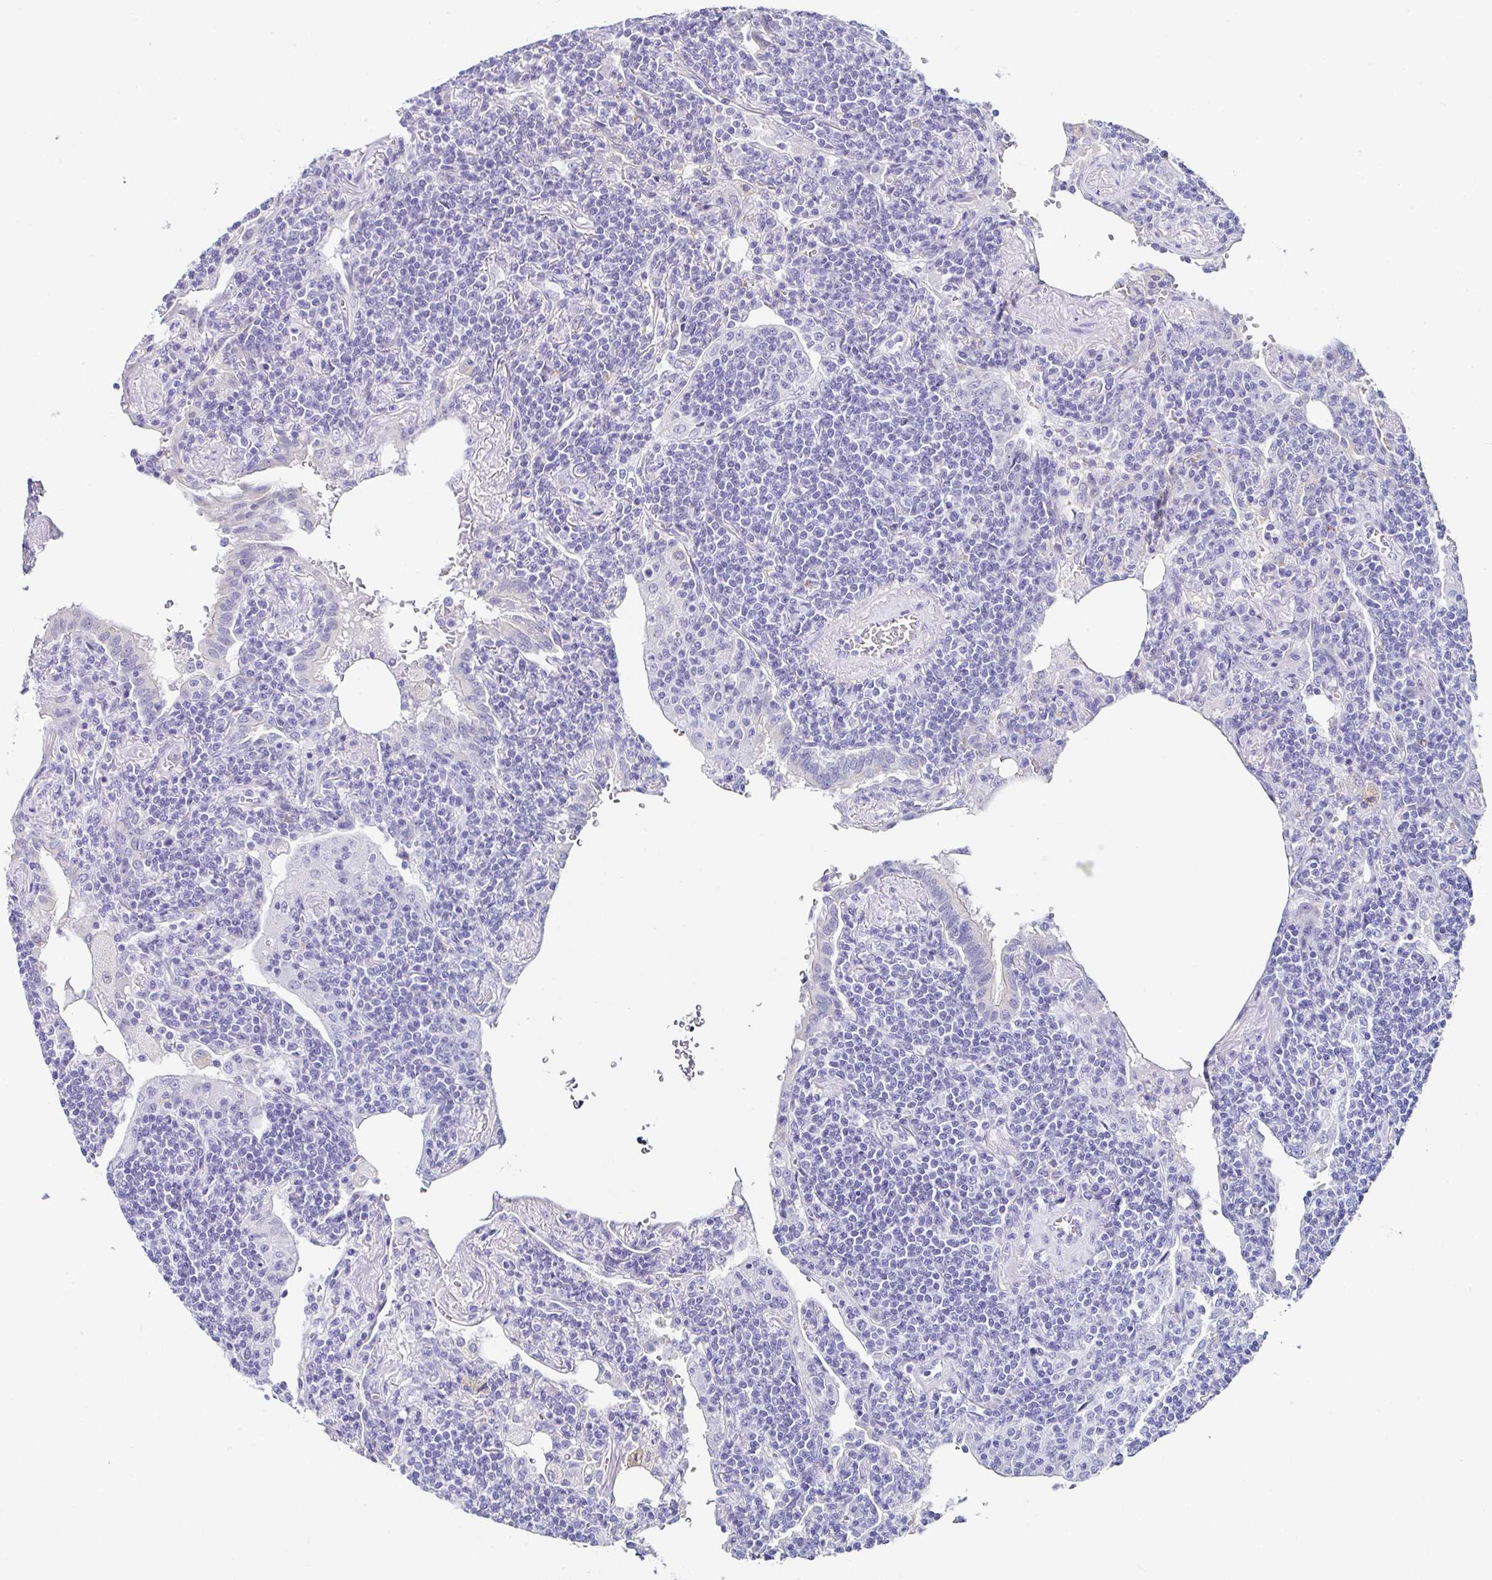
{"staining": {"intensity": "negative", "quantity": "none", "location": "none"}, "tissue": "lymphoma", "cell_type": "Tumor cells", "image_type": "cancer", "snomed": [{"axis": "morphology", "description": "Malignant lymphoma, non-Hodgkin's type, Low grade"}, {"axis": "topography", "description": "Lung"}], "caption": "Immunohistochemistry (IHC) of human malignant lymphoma, non-Hodgkin's type (low-grade) displays no expression in tumor cells.", "gene": "TMPRSS11E", "patient": {"sex": "female", "age": 71}}